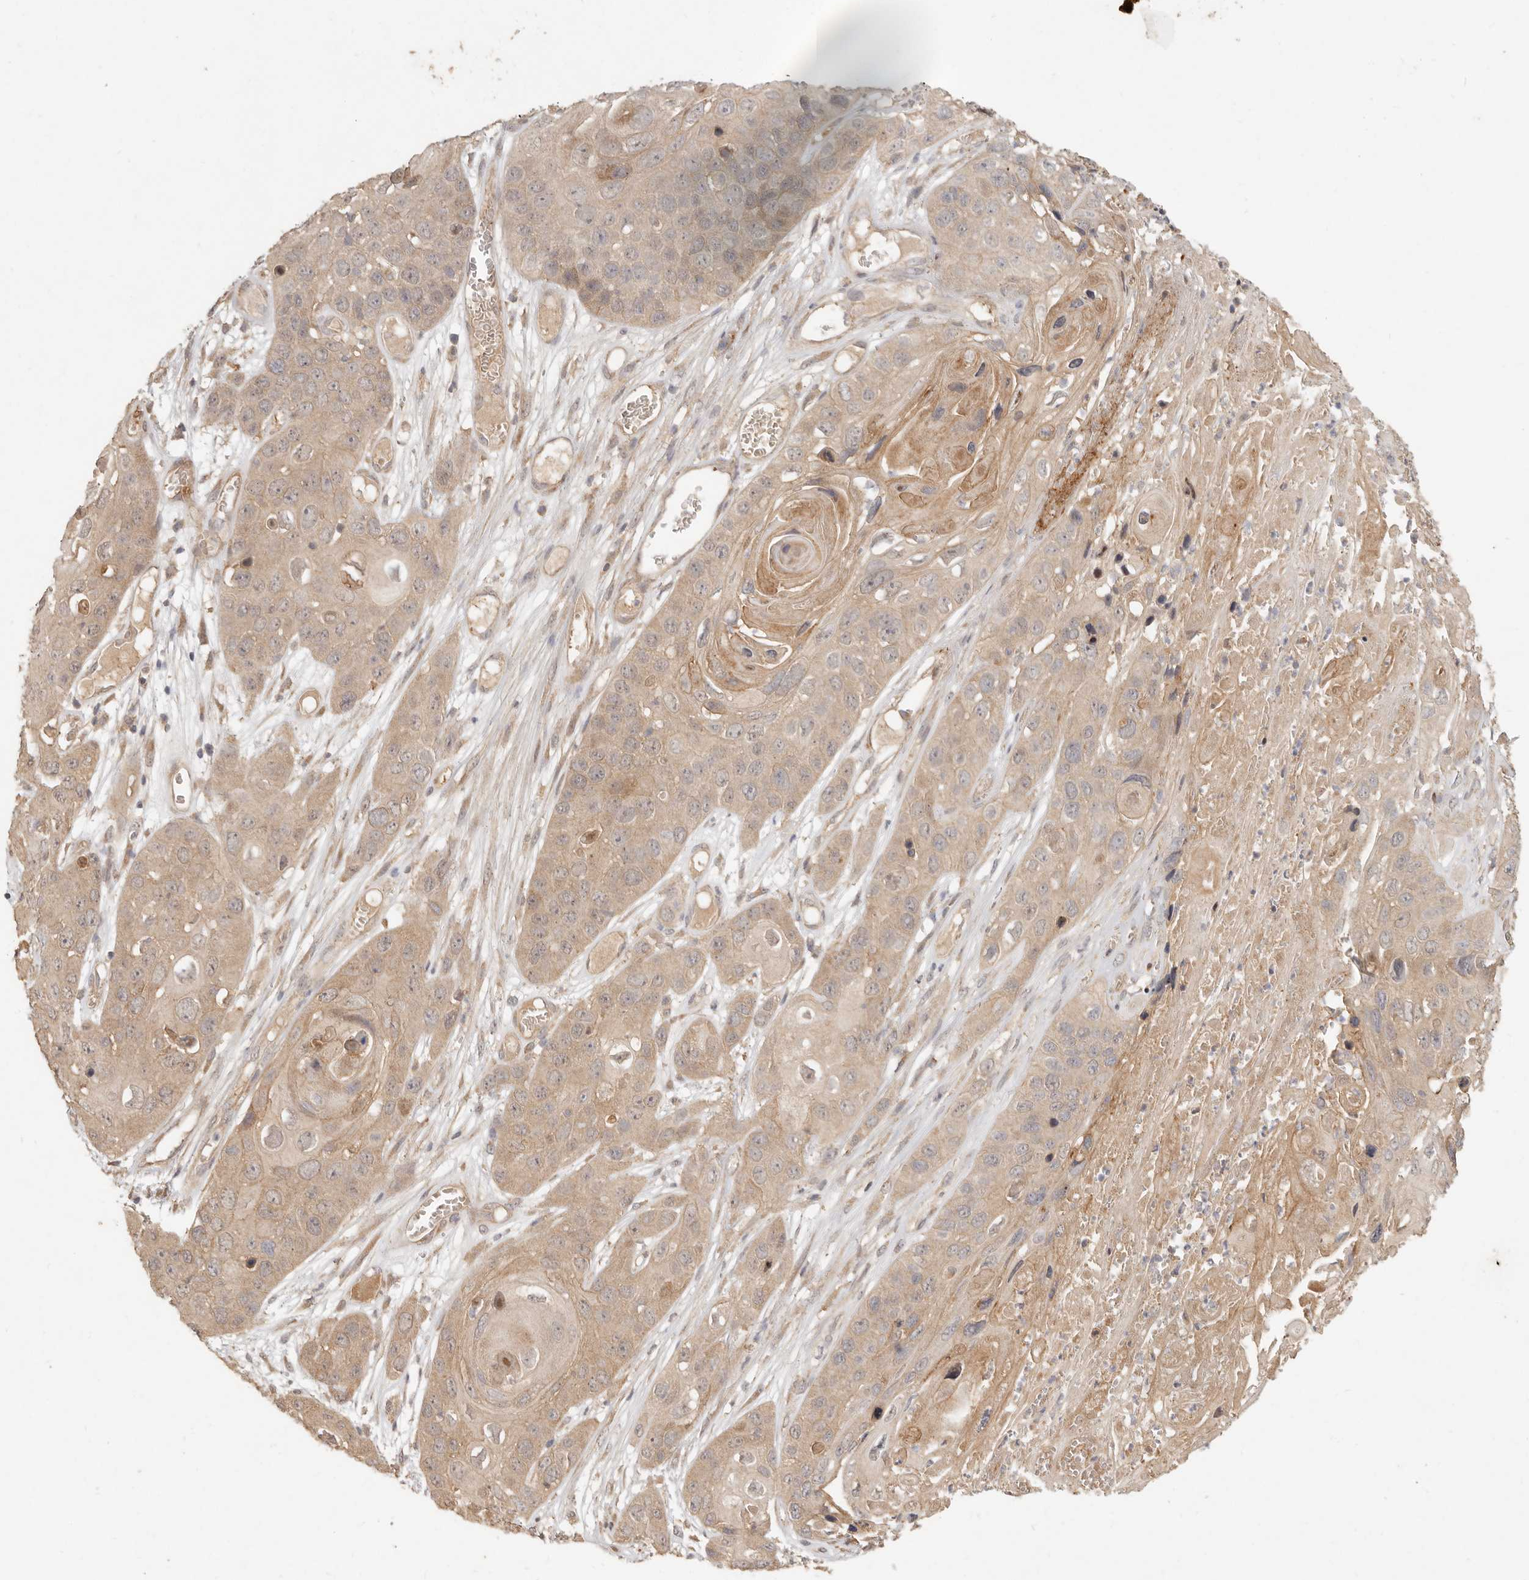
{"staining": {"intensity": "weak", "quantity": ">75%", "location": "cytoplasmic/membranous"}, "tissue": "skin cancer", "cell_type": "Tumor cells", "image_type": "cancer", "snomed": [{"axis": "morphology", "description": "Squamous cell carcinoma, NOS"}, {"axis": "topography", "description": "Skin"}], "caption": "Human skin cancer (squamous cell carcinoma) stained for a protein (brown) demonstrates weak cytoplasmic/membranous positive staining in approximately >75% of tumor cells.", "gene": "VIPR1", "patient": {"sex": "male", "age": 55}}